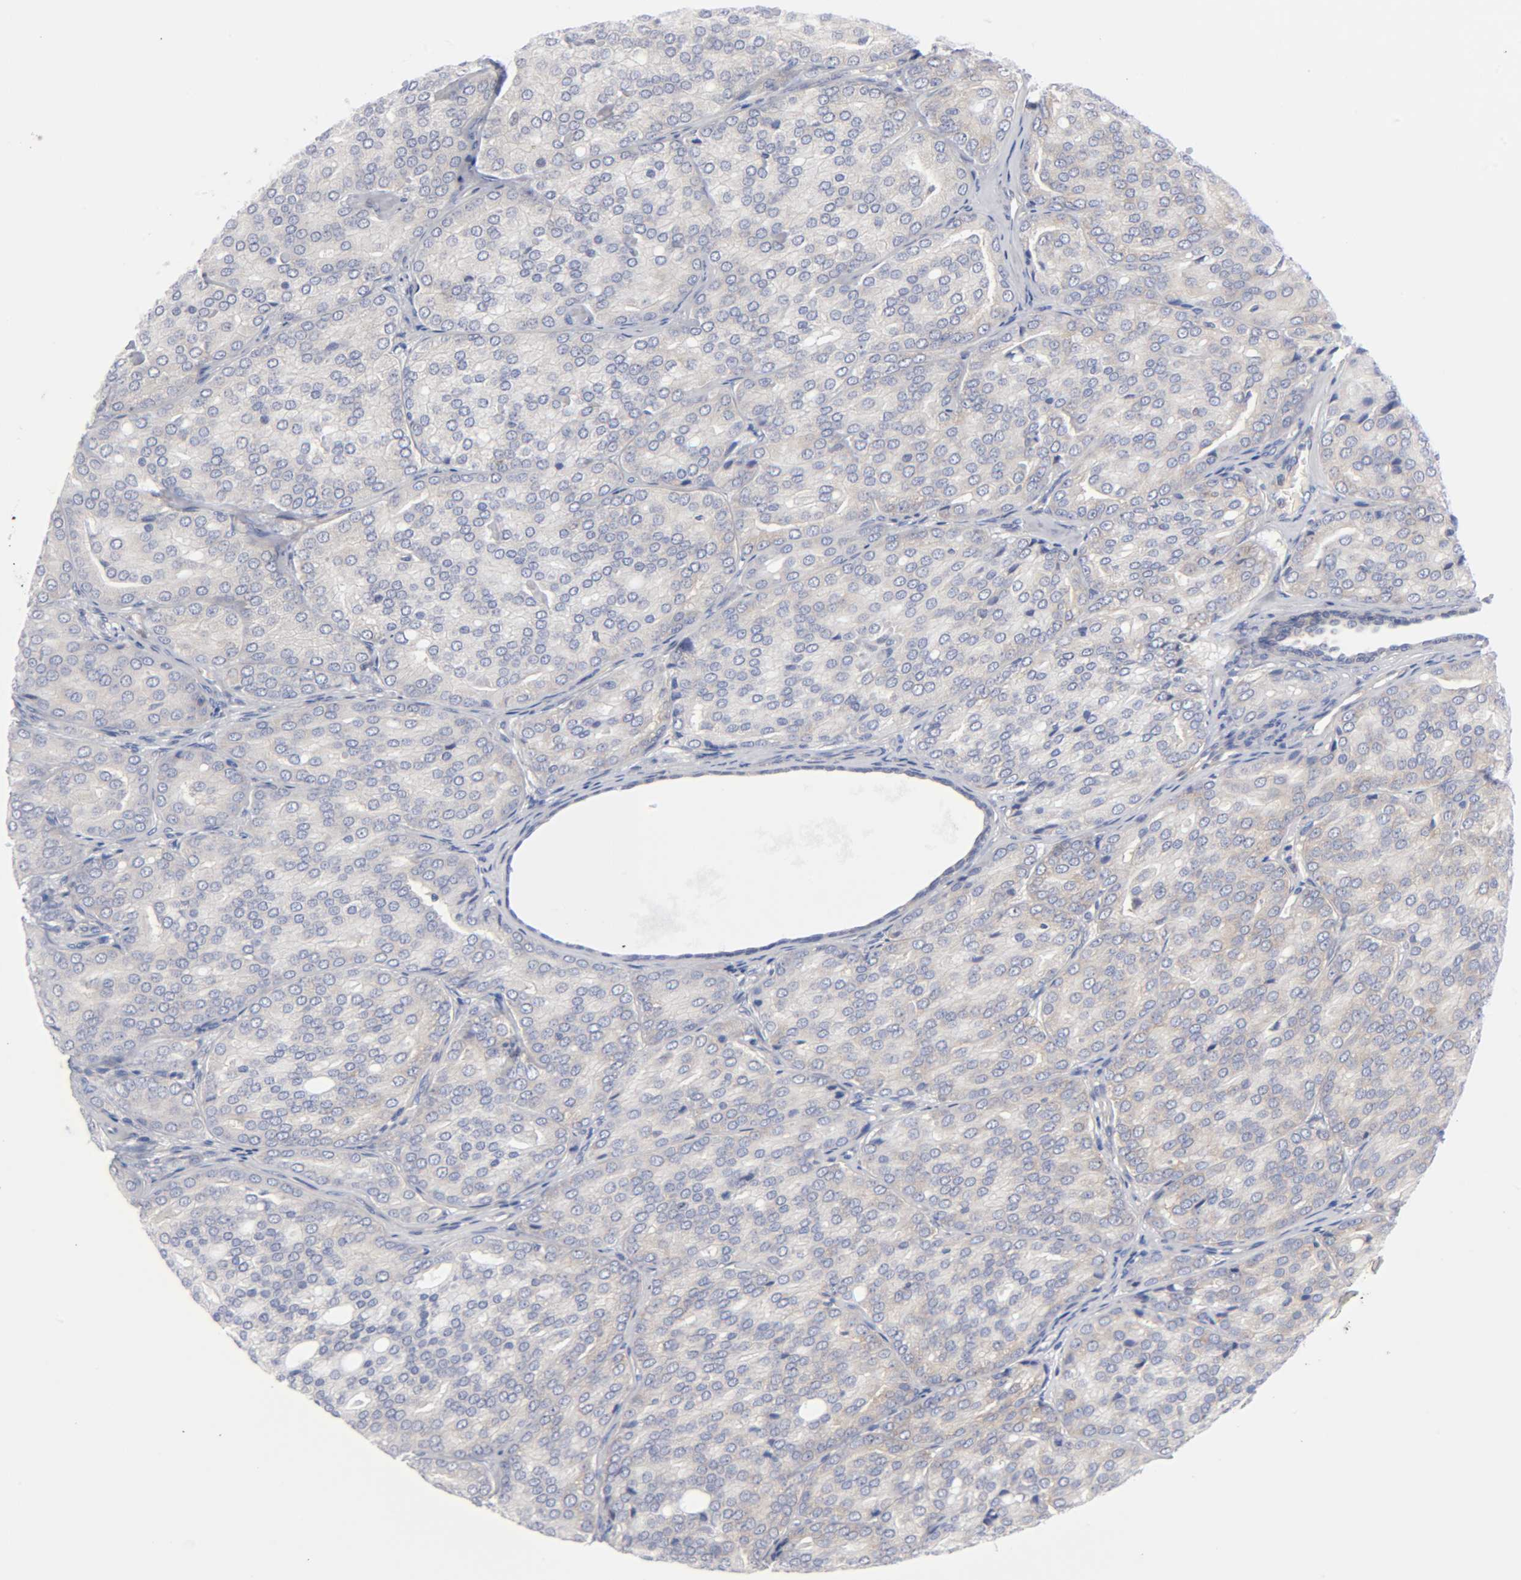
{"staining": {"intensity": "negative", "quantity": "none", "location": "none"}, "tissue": "prostate cancer", "cell_type": "Tumor cells", "image_type": "cancer", "snomed": [{"axis": "morphology", "description": "Adenocarcinoma, High grade"}, {"axis": "topography", "description": "Prostate"}], "caption": "This is a histopathology image of IHC staining of prostate cancer (high-grade adenocarcinoma), which shows no positivity in tumor cells. Brightfield microscopy of IHC stained with DAB (3,3'-diaminobenzidine) (brown) and hematoxylin (blue), captured at high magnification.", "gene": "CD86", "patient": {"sex": "male", "age": 64}}